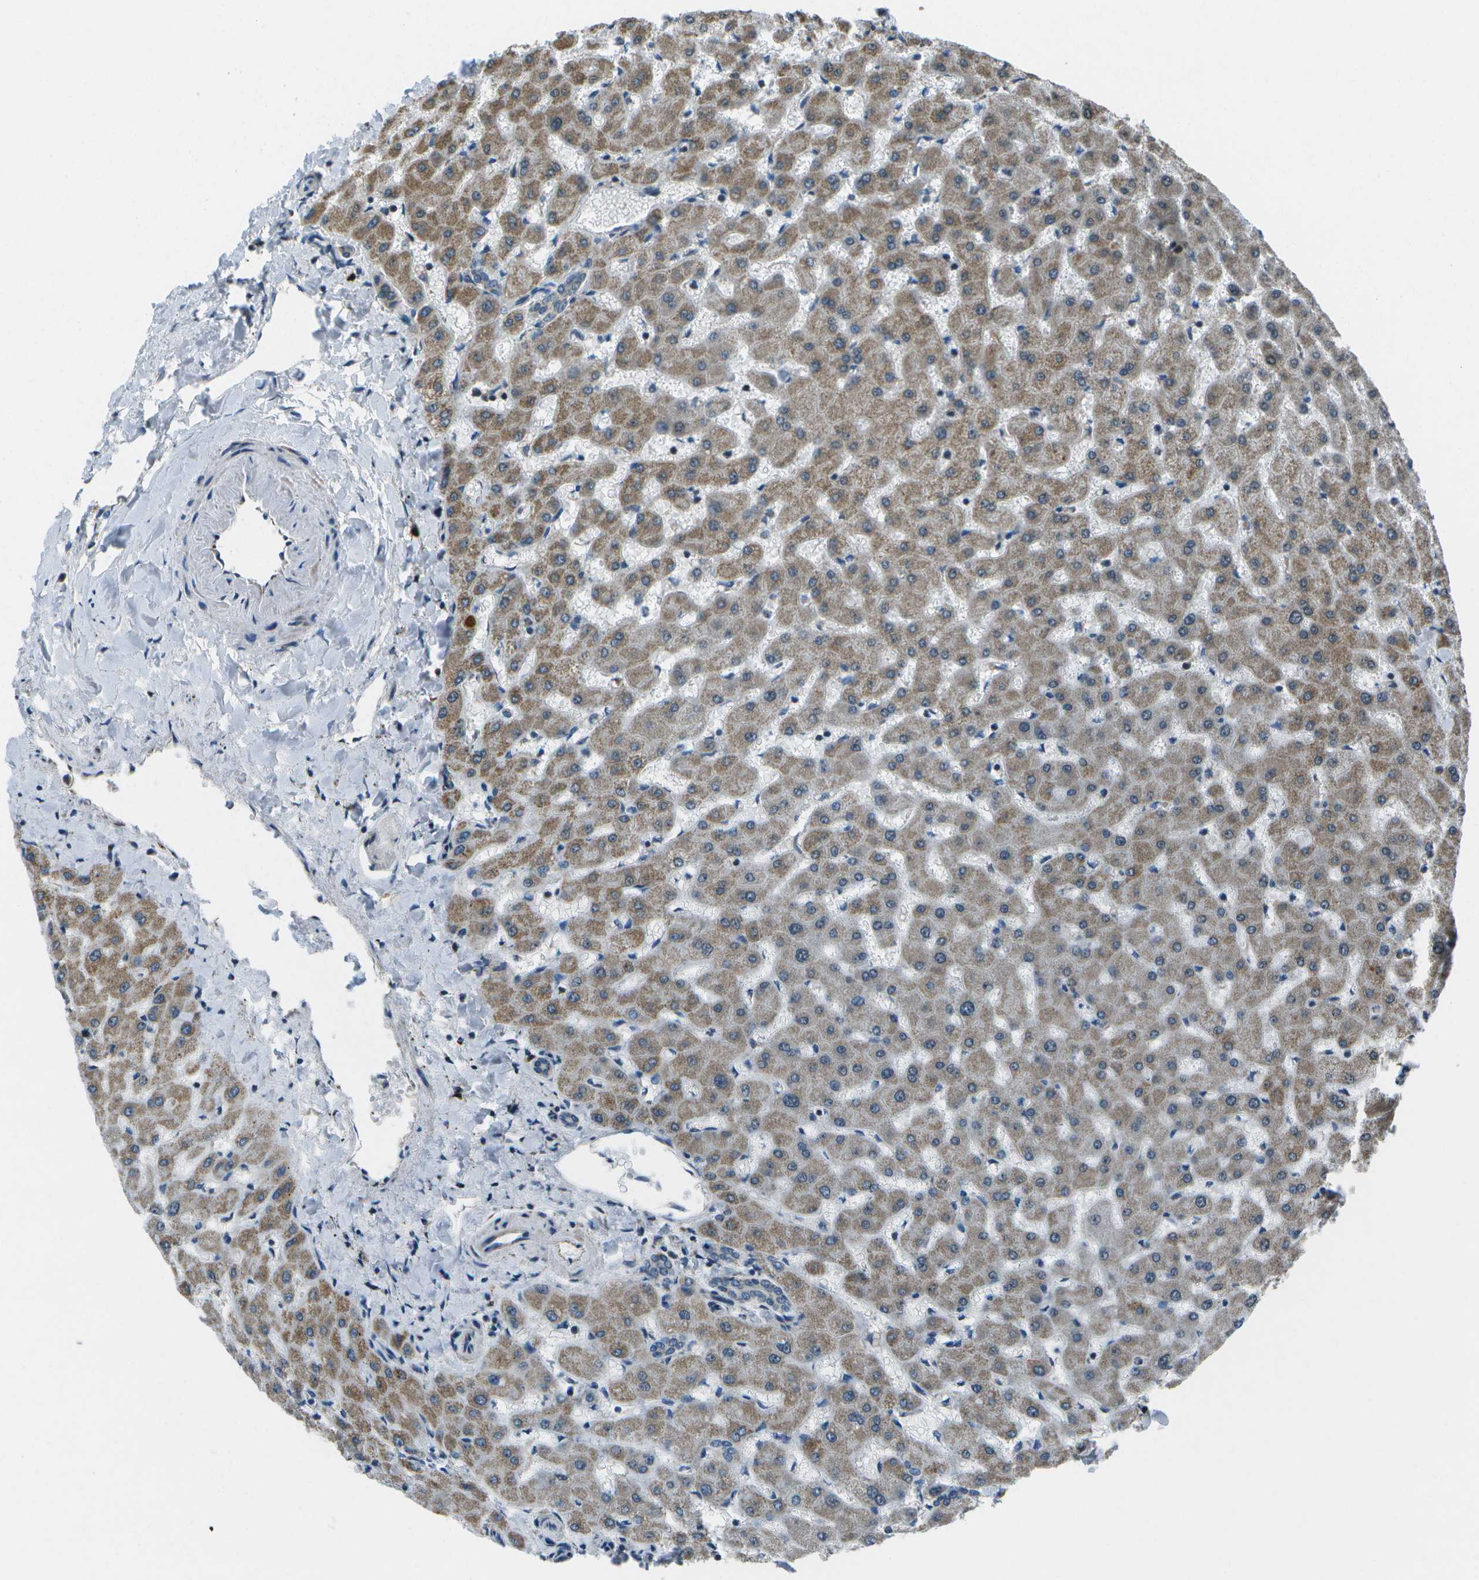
{"staining": {"intensity": "weak", "quantity": "<25%", "location": "cytoplasmic/membranous"}, "tissue": "liver", "cell_type": "Cholangiocytes", "image_type": "normal", "snomed": [{"axis": "morphology", "description": "Normal tissue, NOS"}, {"axis": "topography", "description": "Liver"}], "caption": "Liver stained for a protein using immunohistochemistry (IHC) displays no expression cholangiocytes.", "gene": "EIF2AK1", "patient": {"sex": "female", "age": 63}}